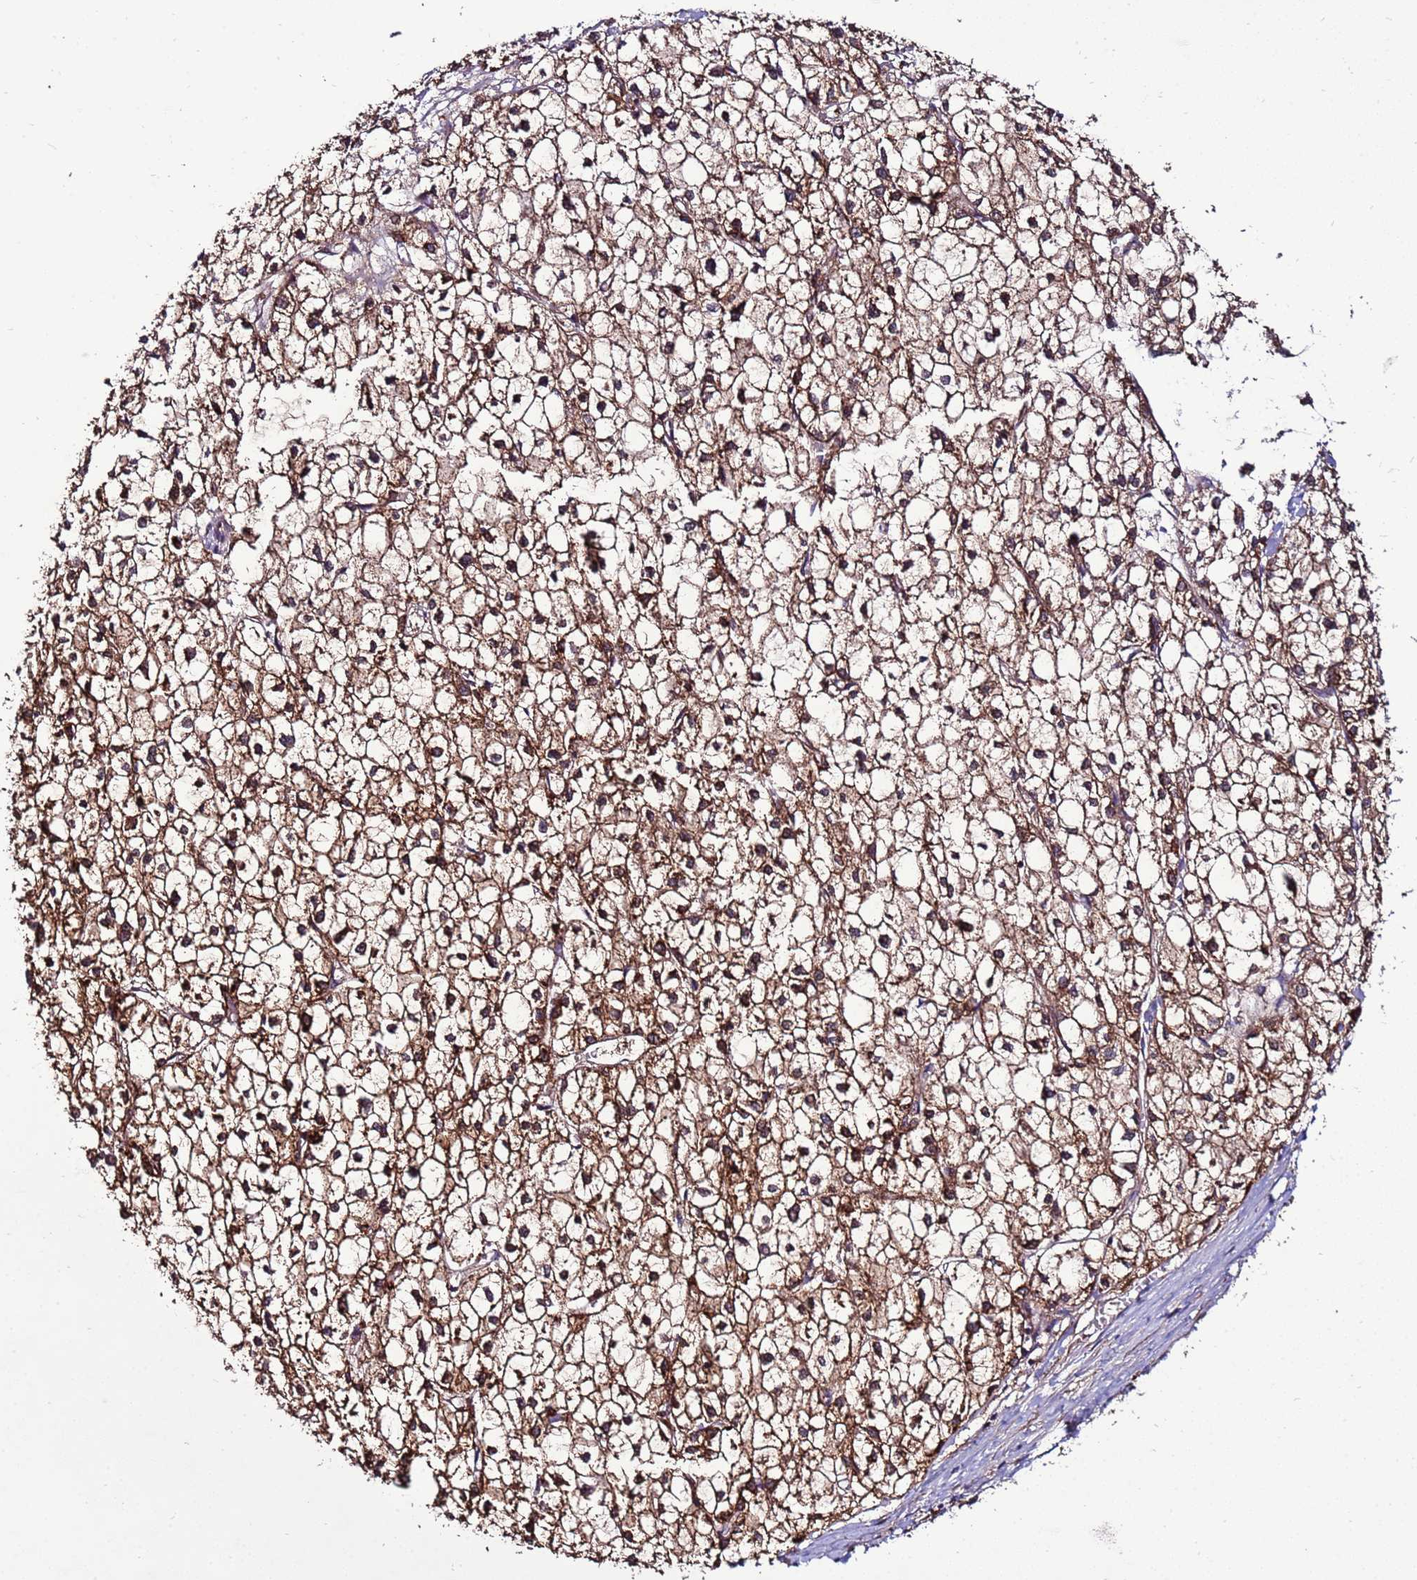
{"staining": {"intensity": "strong", "quantity": ">75%", "location": "cytoplasmic/membranous"}, "tissue": "liver cancer", "cell_type": "Tumor cells", "image_type": "cancer", "snomed": [{"axis": "morphology", "description": "Carcinoma, Hepatocellular, NOS"}, {"axis": "topography", "description": "Liver"}], "caption": "Immunohistochemical staining of human liver cancer (hepatocellular carcinoma) demonstrates high levels of strong cytoplasmic/membranous staining in about >75% of tumor cells. (DAB (3,3'-diaminobenzidine) = brown stain, brightfield microscopy at high magnification).", "gene": "ANTKMT", "patient": {"sex": "female", "age": 43}}